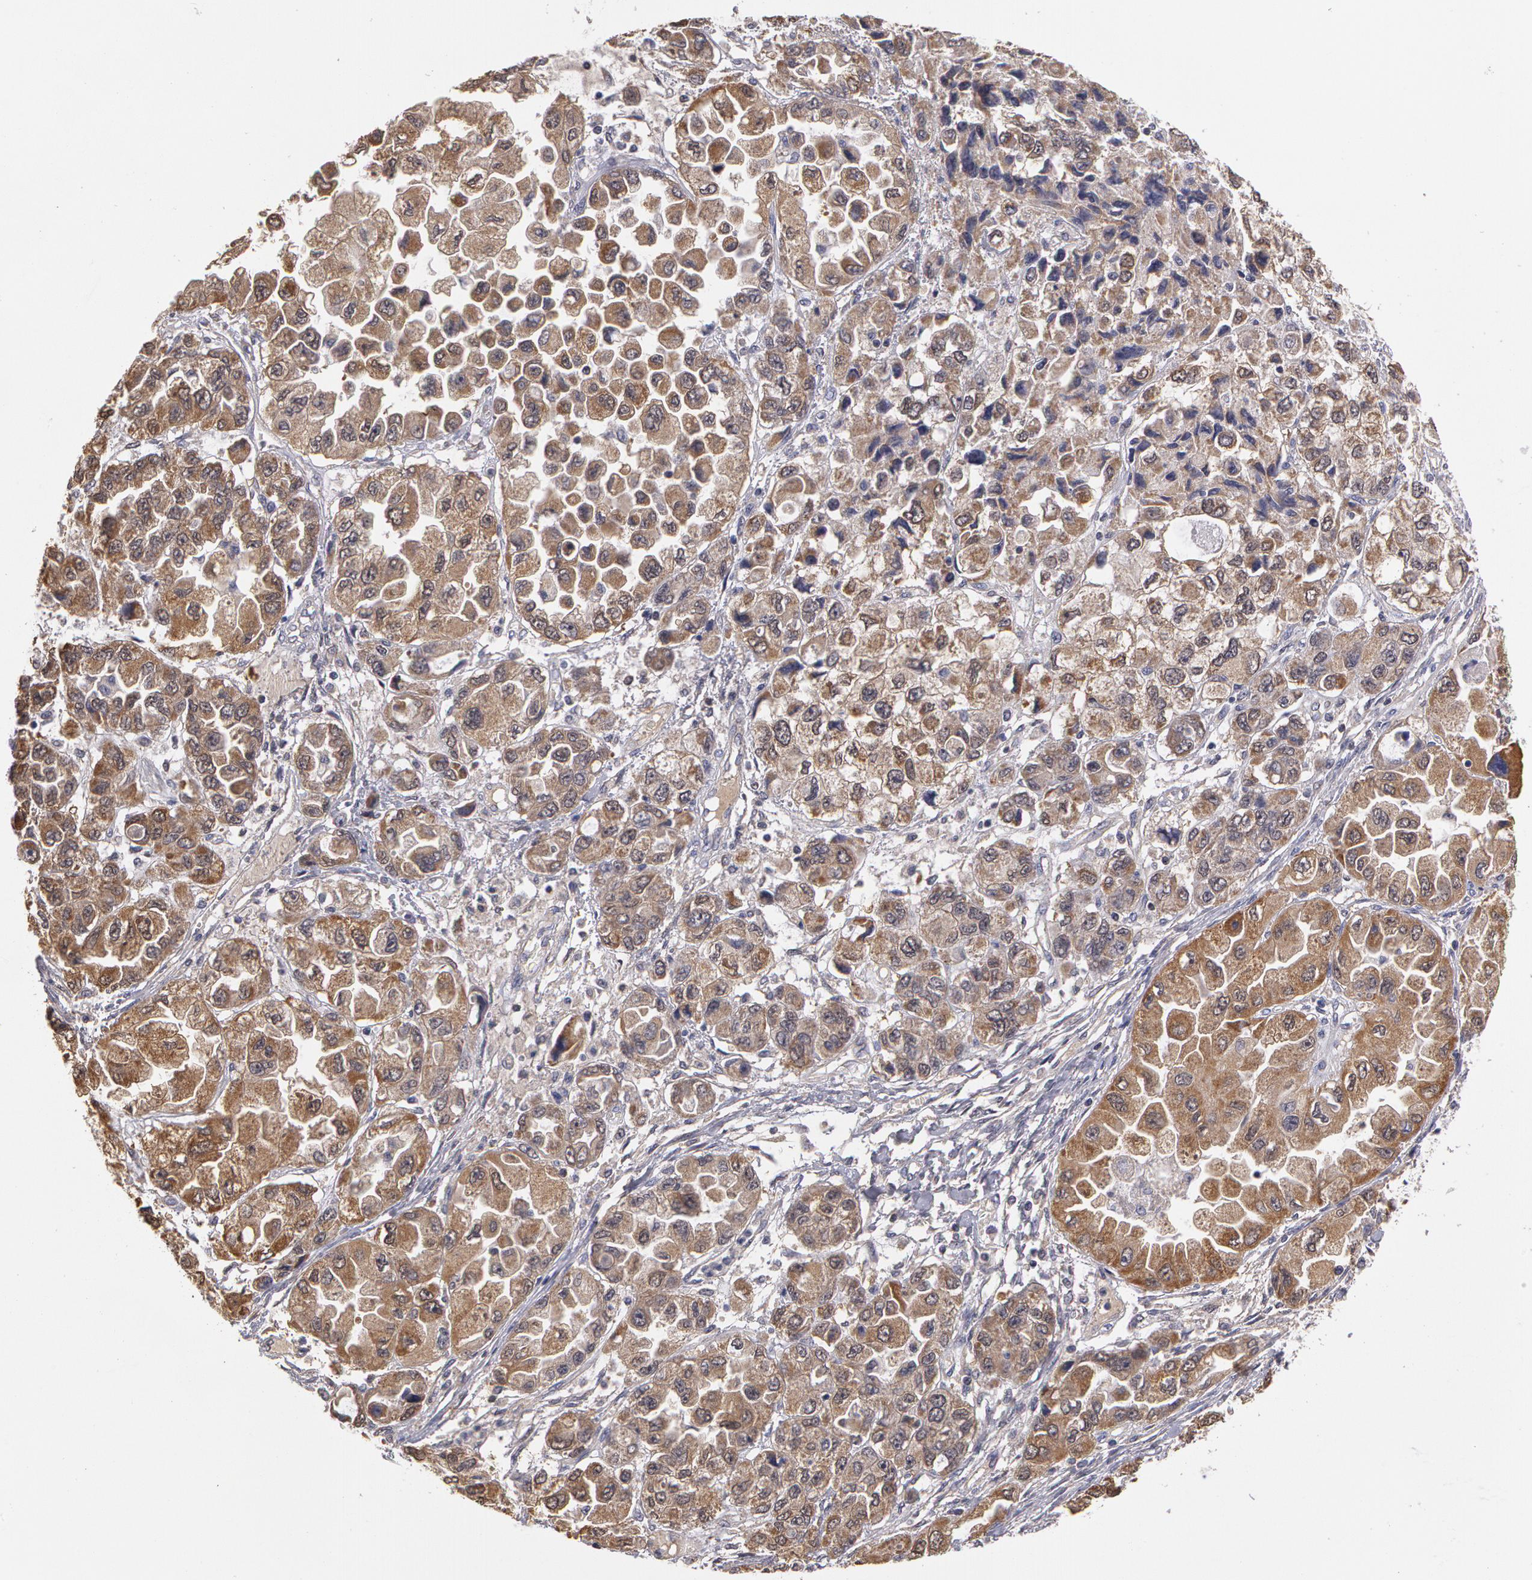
{"staining": {"intensity": "moderate", "quantity": ">75%", "location": "cytoplasmic/membranous"}, "tissue": "ovarian cancer", "cell_type": "Tumor cells", "image_type": "cancer", "snomed": [{"axis": "morphology", "description": "Cystadenocarcinoma, serous, NOS"}, {"axis": "topography", "description": "Ovary"}], "caption": "Serous cystadenocarcinoma (ovarian) stained with IHC shows moderate cytoplasmic/membranous positivity in approximately >75% of tumor cells.", "gene": "MPST", "patient": {"sex": "female", "age": 84}}